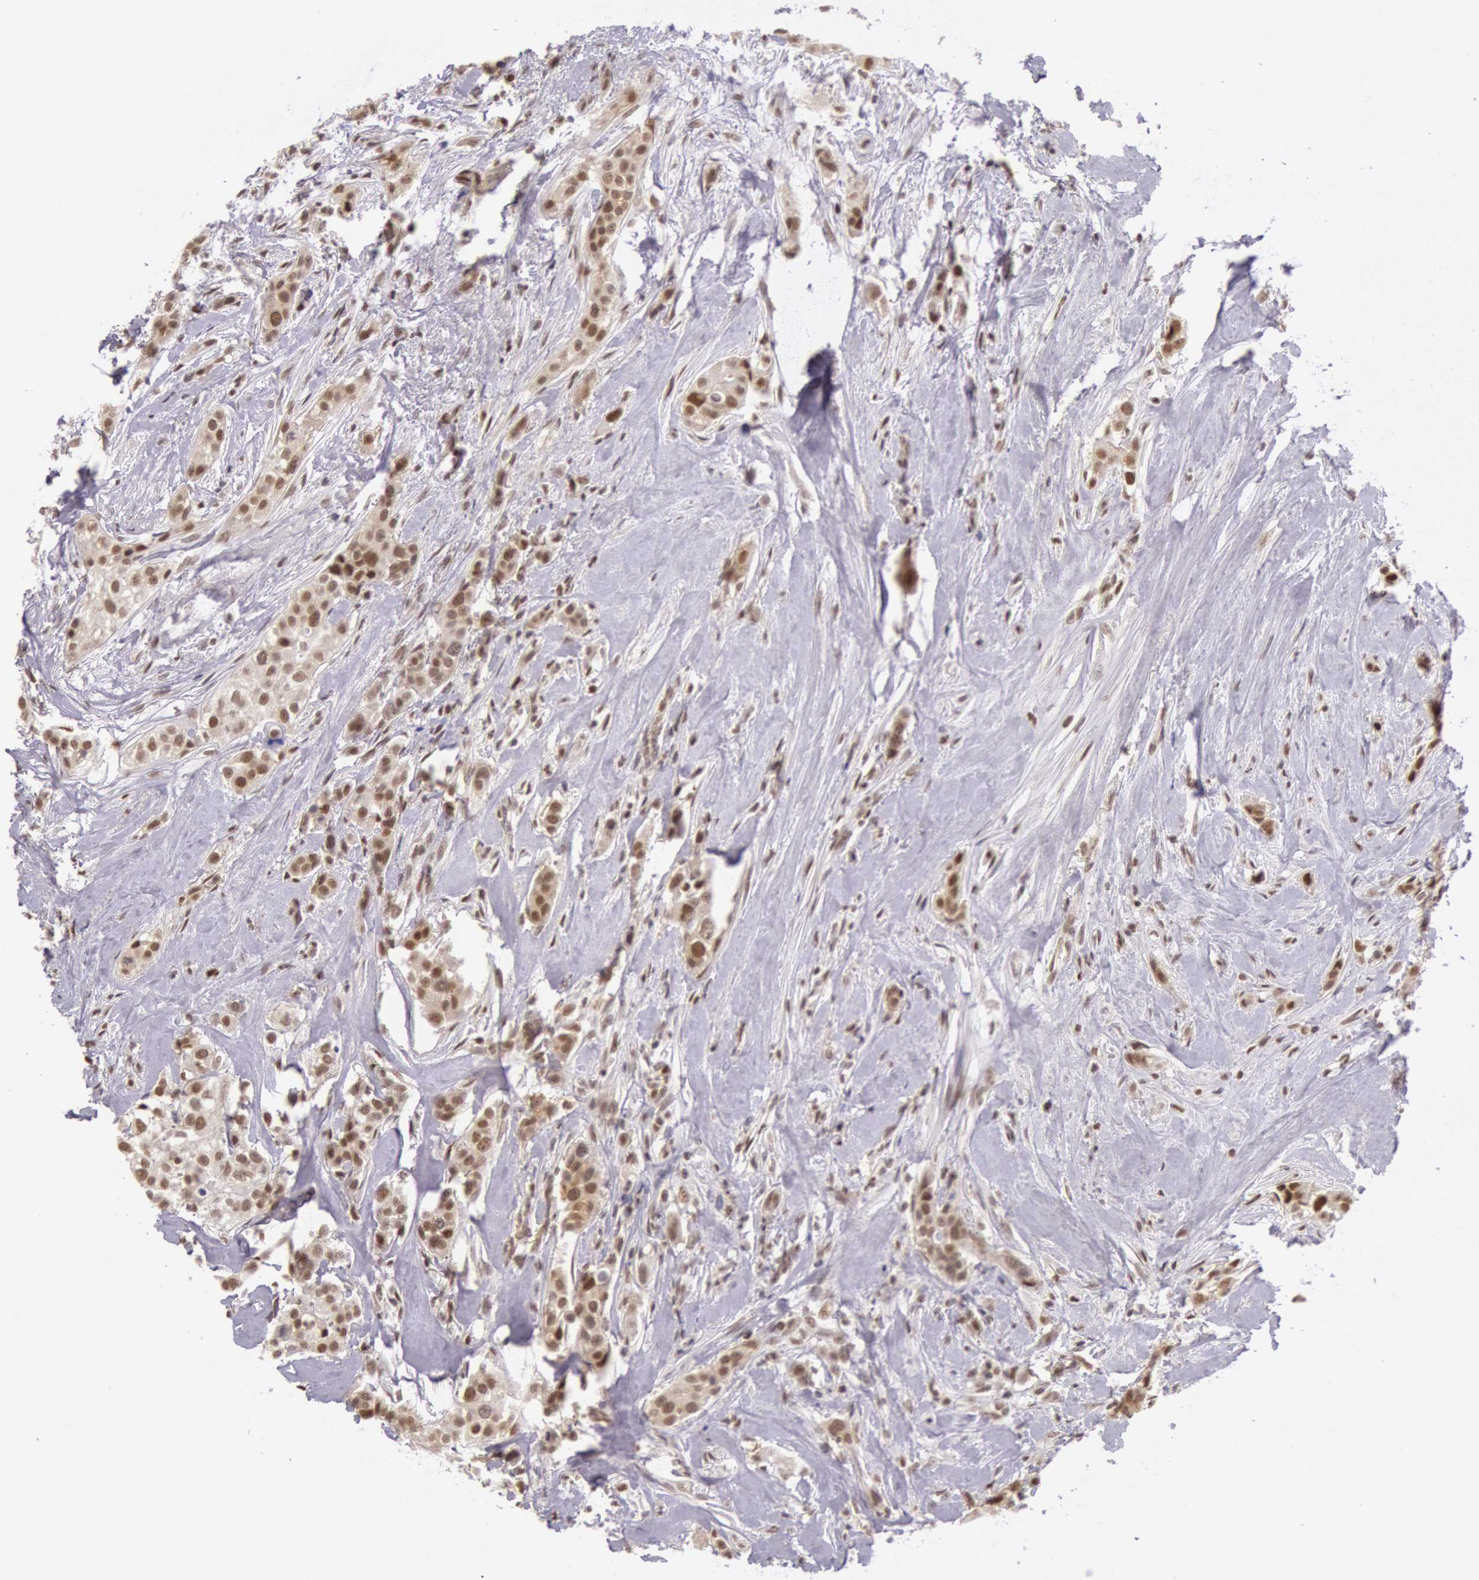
{"staining": {"intensity": "moderate", "quantity": ">75%", "location": "nuclear"}, "tissue": "breast cancer", "cell_type": "Tumor cells", "image_type": "cancer", "snomed": [{"axis": "morphology", "description": "Duct carcinoma"}, {"axis": "topography", "description": "Breast"}], "caption": "This micrograph displays breast infiltrating ductal carcinoma stained with immunohistochemistry (IHC) to label a protein in brown. The nuclear of tumor cells show moderate positivity for the protein. Nuclei are counter-stained blue.", "gene": "ESS2", "patient": {"sex": "female", "age": 45}}